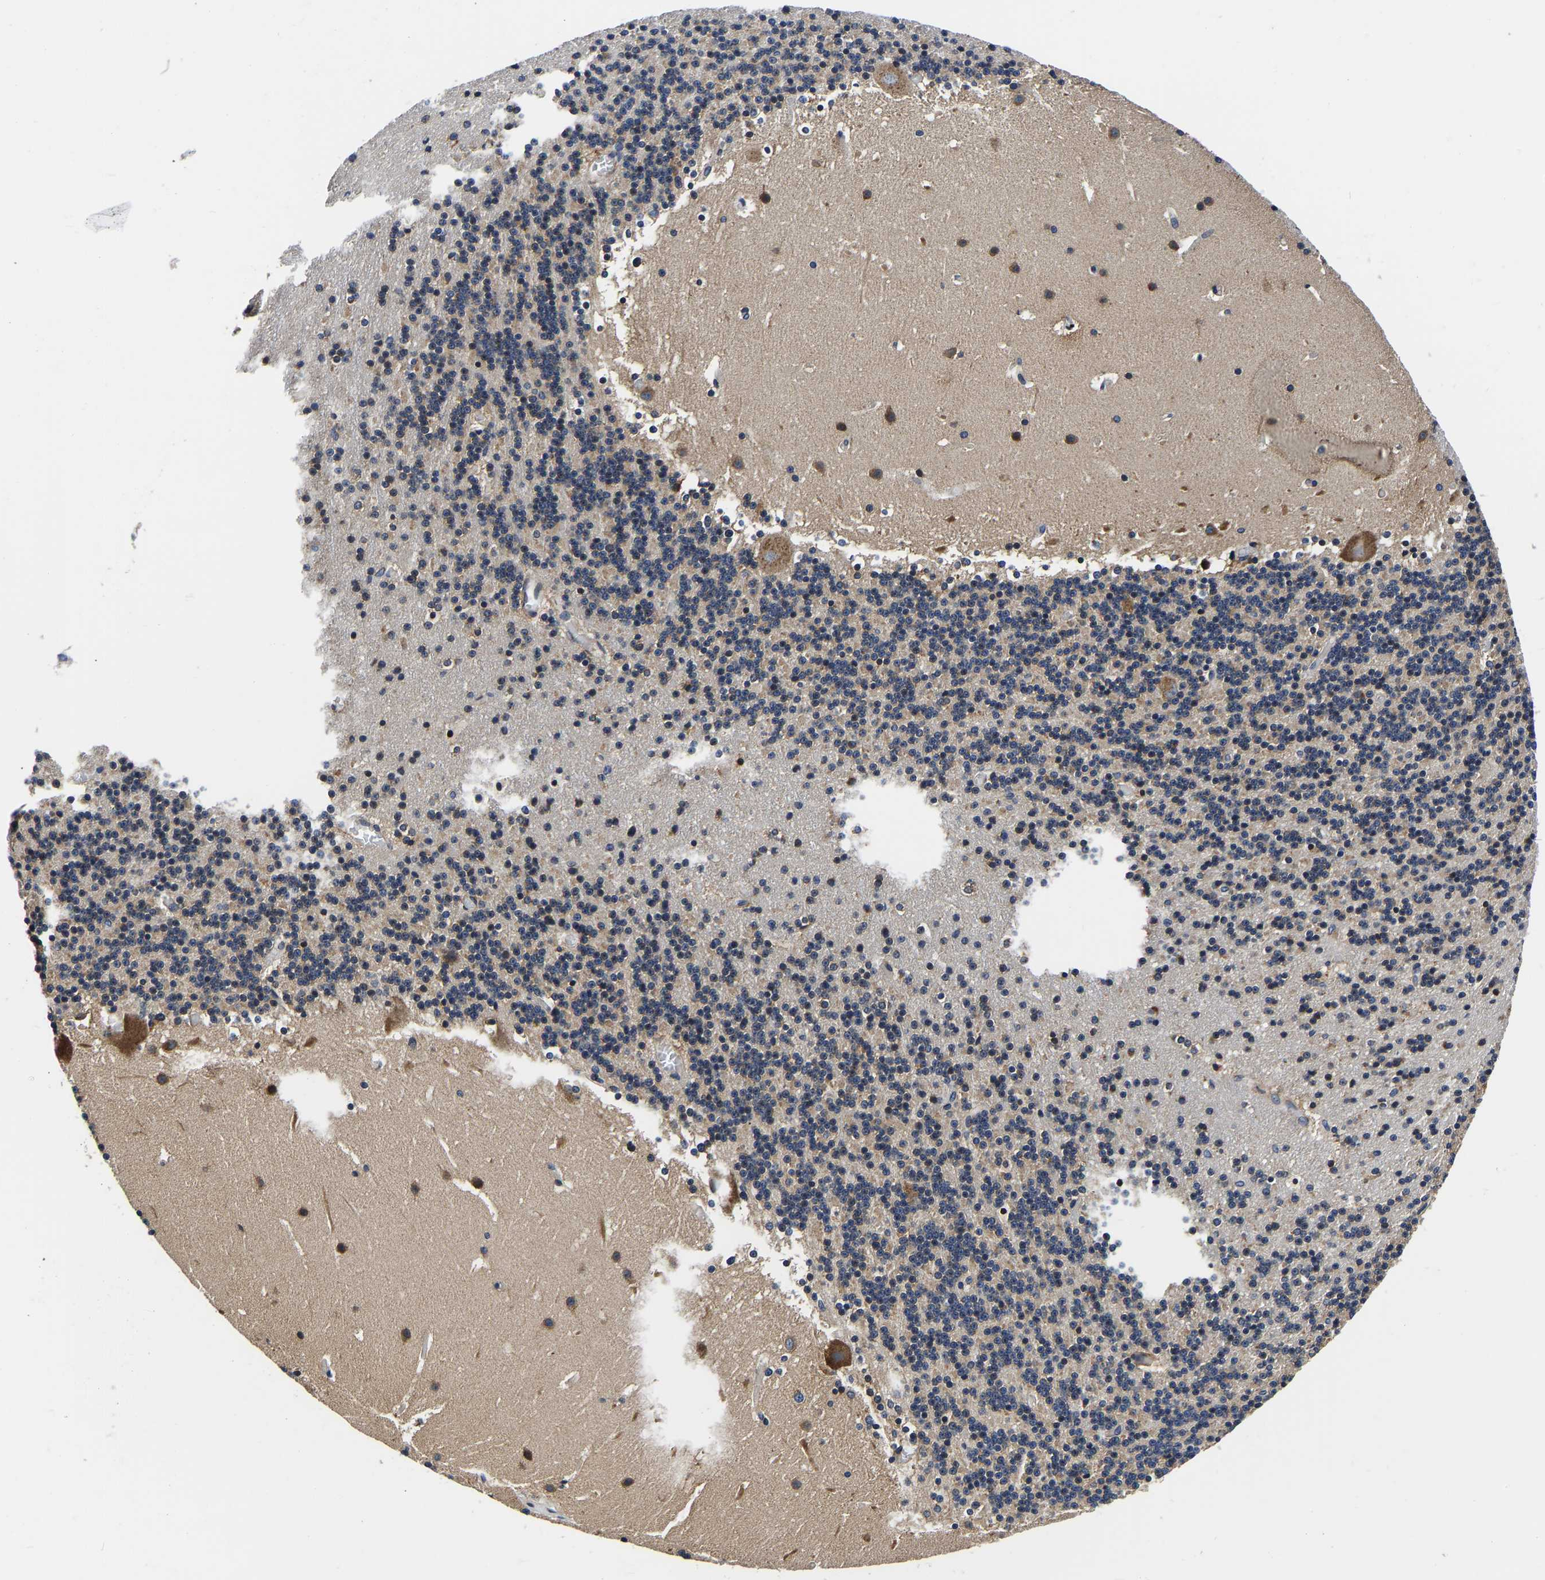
{"staining": {"intensity": "moderate", "quantity": "<25%", "location": "cytoplasmic/membranous"}, "tissue": "cerebellum", "cell_type": "Cells in granular layer", "image_type": "normal", "snomed": [{"axis": "morphology", "description": "Normal tissue, NOS"}, {"axis": "topography", "description": "Cerebellum"}], "caption": "Brown immunohistochemical staining in unremarkable cerebellum exhibits moderate cytoplasmic/membranous positivity in approximately <25% of cells in granular layer.", "gene": "RABAC1", "patient": {"sex": "male", "age": 45}}